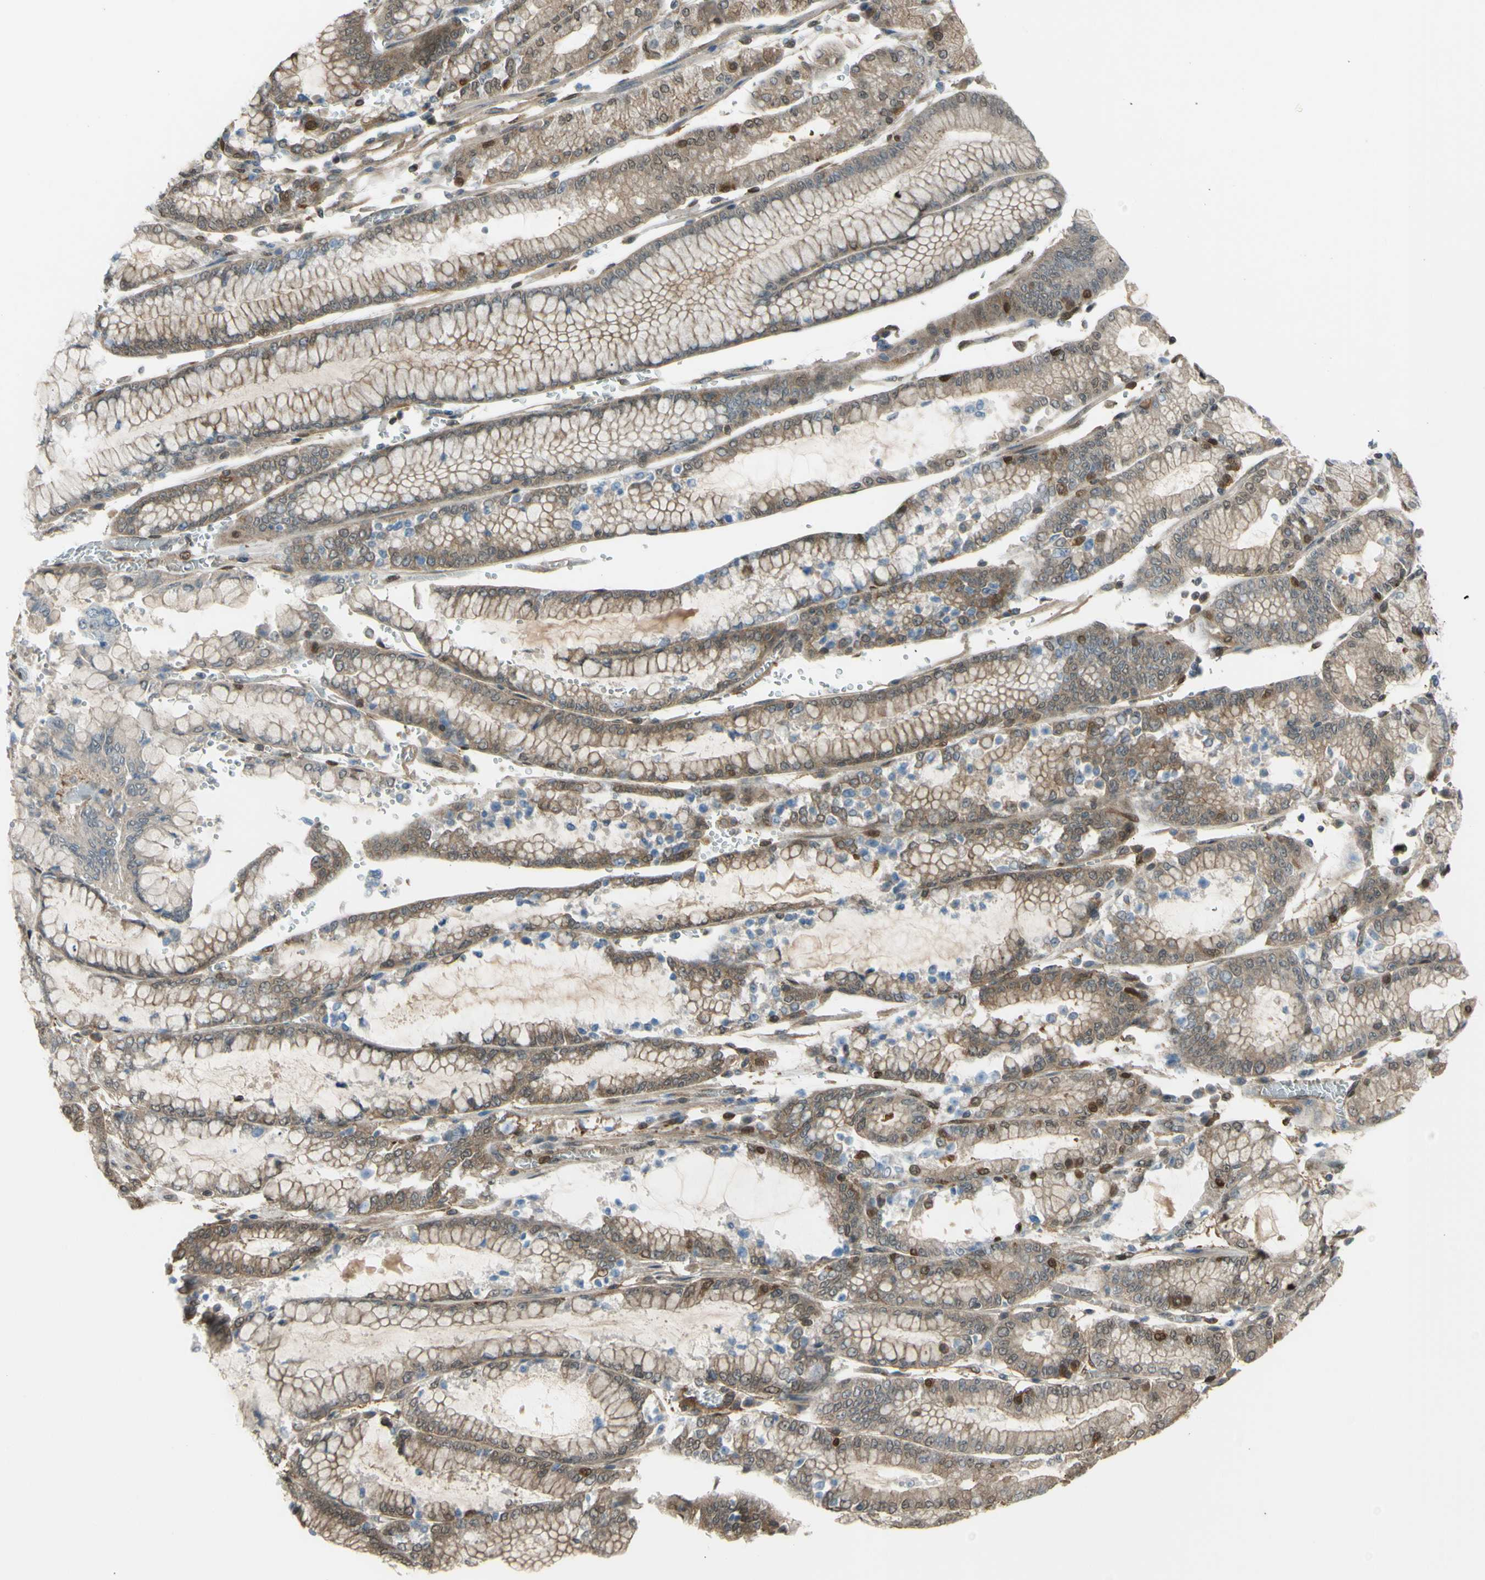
{"staining": {"intensity": "weak", "quantity": ">75%", "location": "cytoplasmic/membranous"}, "tissue": "stomach cancer", "cell_type": "Tumor cells", "image_type": "cancer", "snomed": [{"axis": "morphology", "description": "Normal tissue, NOS"}, {"axis": "morphology", "description": "Adenocarcinoma, NOS"}, {"axis": "topography", "description": "Stomach, upper"}, {"axis": "topography", "description": "Stomach"}], "caption": "Immunohistochemical staining of stomach adenocarcinoma reveals weak cytoplasmic/membranous protein expression in about >75% of tumor cells.", "gene": "YWHAQ", "patient": {"sex": "male", "age": 76}}